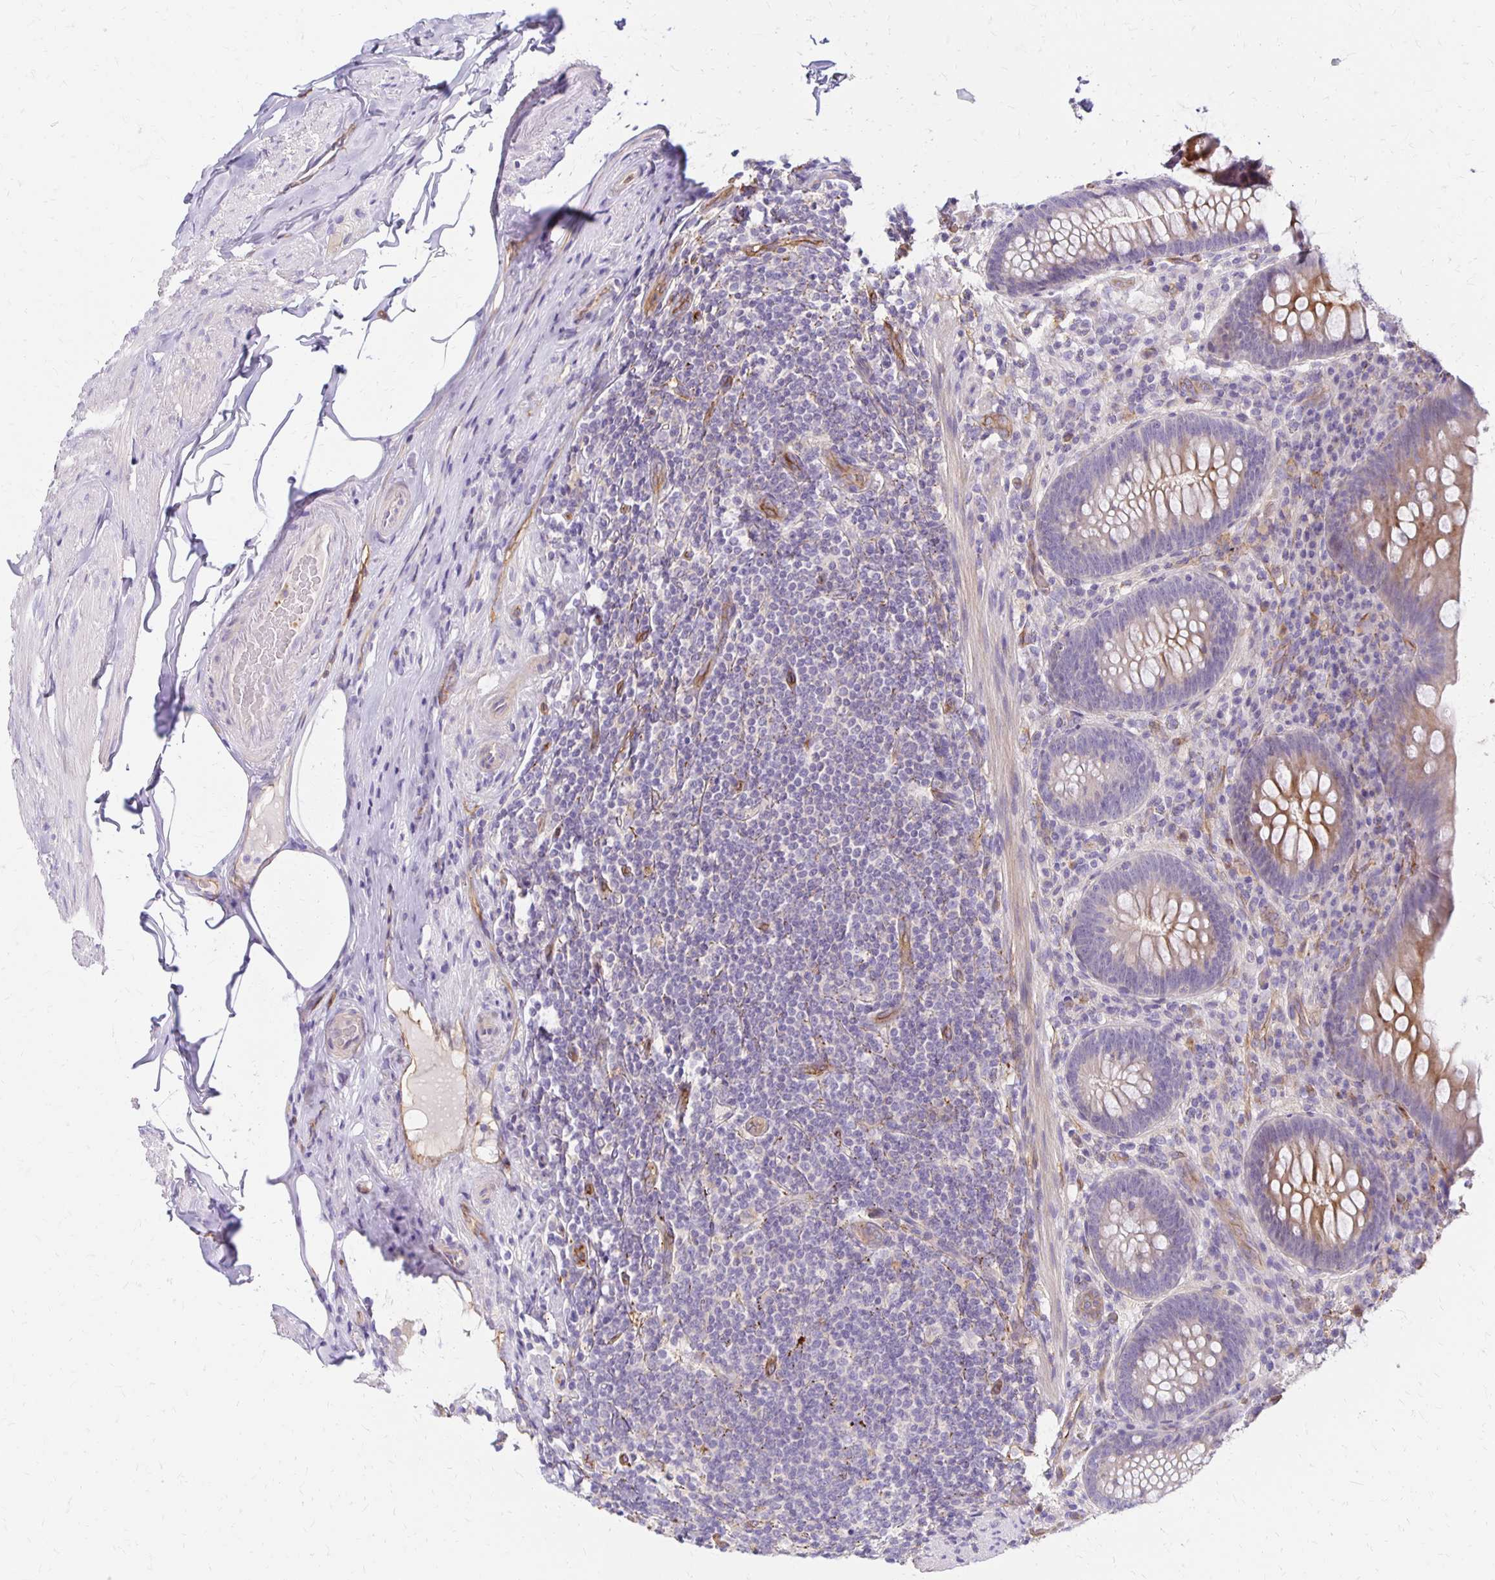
{"staining": {"intensity": "moderate", "quantity": "<25%", "location": "cytoplasmic/membranous"}, "tissue": "appendix", "cell_type": "Glandular cells", "image_type": "normal", "snomed": [{"axis": "morphology", "description": "Normal tissue, NOS"}, {"axis": "topography", "description": "Appendix"}], "caption": "Immunohistochemistry (IHC) histopathology image of benign appendix stained for a protein (brown), which demonstrates low levels of moderate cytoplasmic/membranous expression in about <25% of glandular cells.", "gene": "TTYH1", "patient": {"sex": "male", "age": 71}}